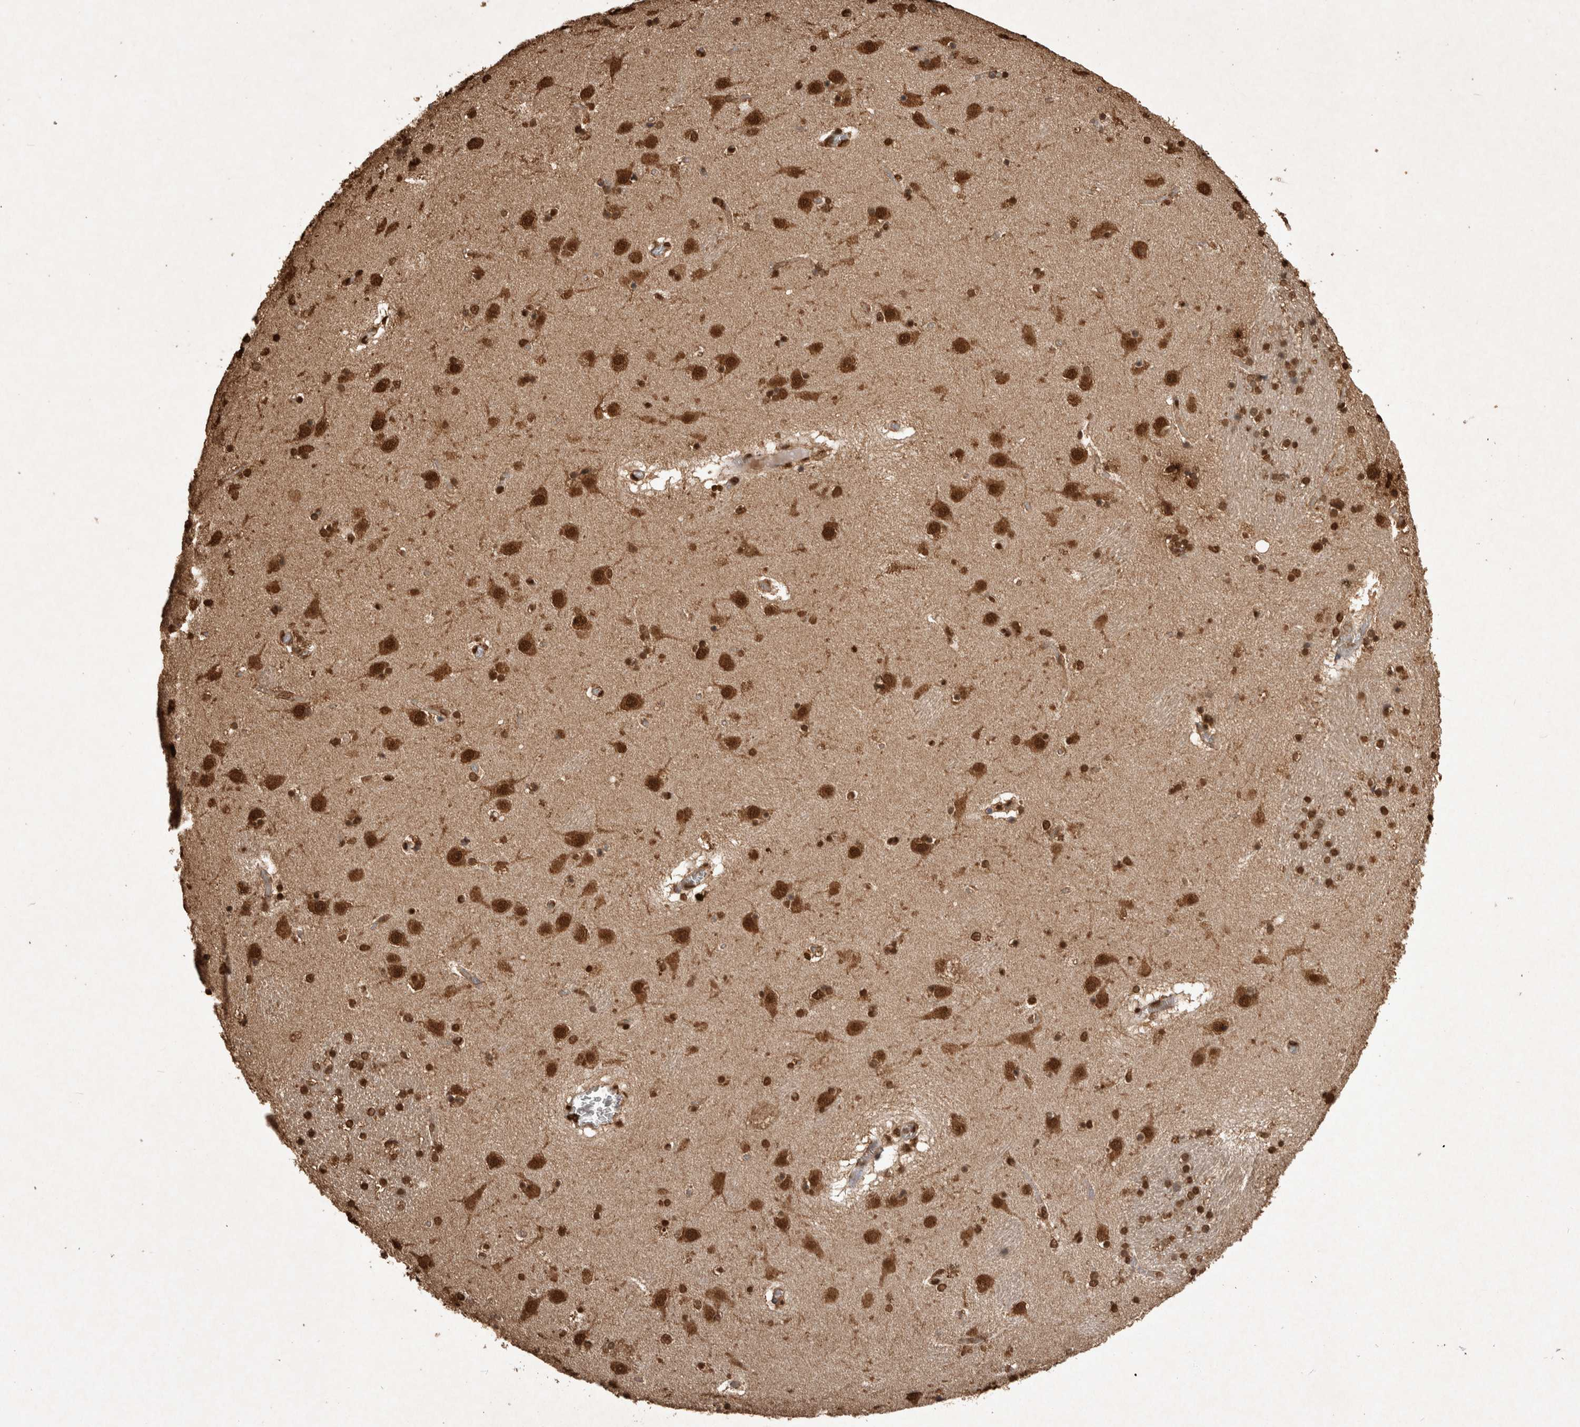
{"staining": {"intensity": "strong", "quantity": ">75%", "location": "cytoplasmic/membranous,nuclear"}, "tissue": "caudate", "cell_type": "Glial cells", "image_type": "normal", "snomed": [{"axis": "morphology", "description": "Normal tissue, NOS"}, {"axis": "topography", "description": "Lateral ventricle wall"}], "caption": "Unremarkable caudate exhibits strong cytoplasmic/membranous,nuclear positivity in approximately >75% of glial cells, visualized by immunohistochemistry.", "gene": "OAS2", "patient": {"sex": "male", "age": 70}}